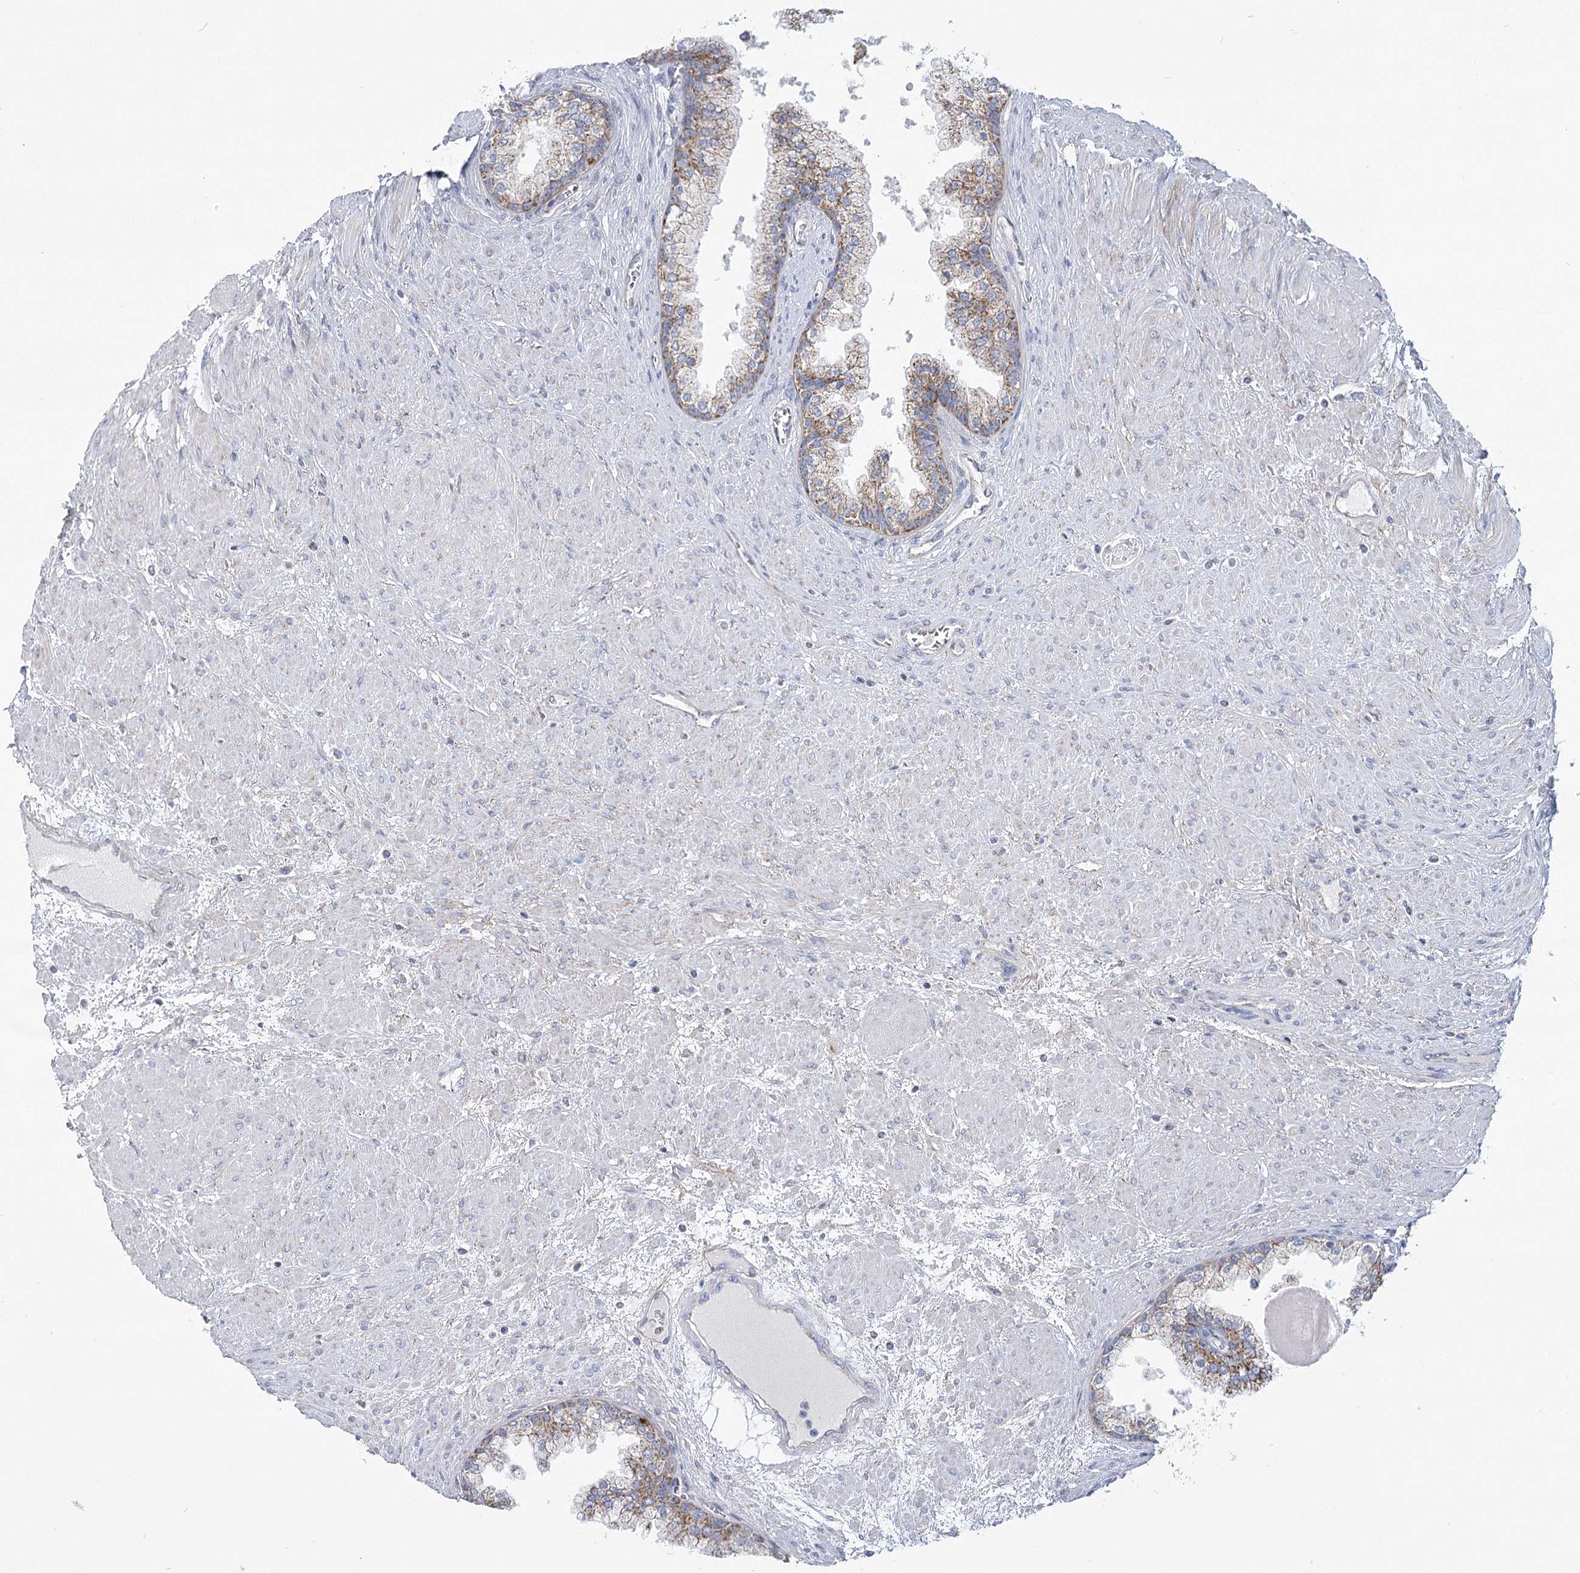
{"staining": {"intensity": "moderate", "quantity": "<25%", "location": "cytoplasmic/membranous"}, "tissue": "prostate cancer", "cell_type": "Tumor cells", "image_type": "cancer", "snomed": [{"axis": "morphology", "description": "Normal tissue, NOS"}, {"axis": "morphology", "description": "Adenocarcinoma, Low grade"}, {"axis": "topography", "description": "Prostate"}, {"axis": "topography", "description": "Peripheral nerve tissue"}], "caption": "Protein analysis of prostate cancer (adenocarcinoma (low-grade)) tissue exhibits moderate cytoplasmic/membranous positivity in approximately <25% of tumor cells. The staining was performed using DAB to visualize the protein expression in brown, while the nuclei were stained in blue with hematoxylin (Magnification: 20x).", "gene": "SNX7", "patient": {"sex": "male", "age": 71}}